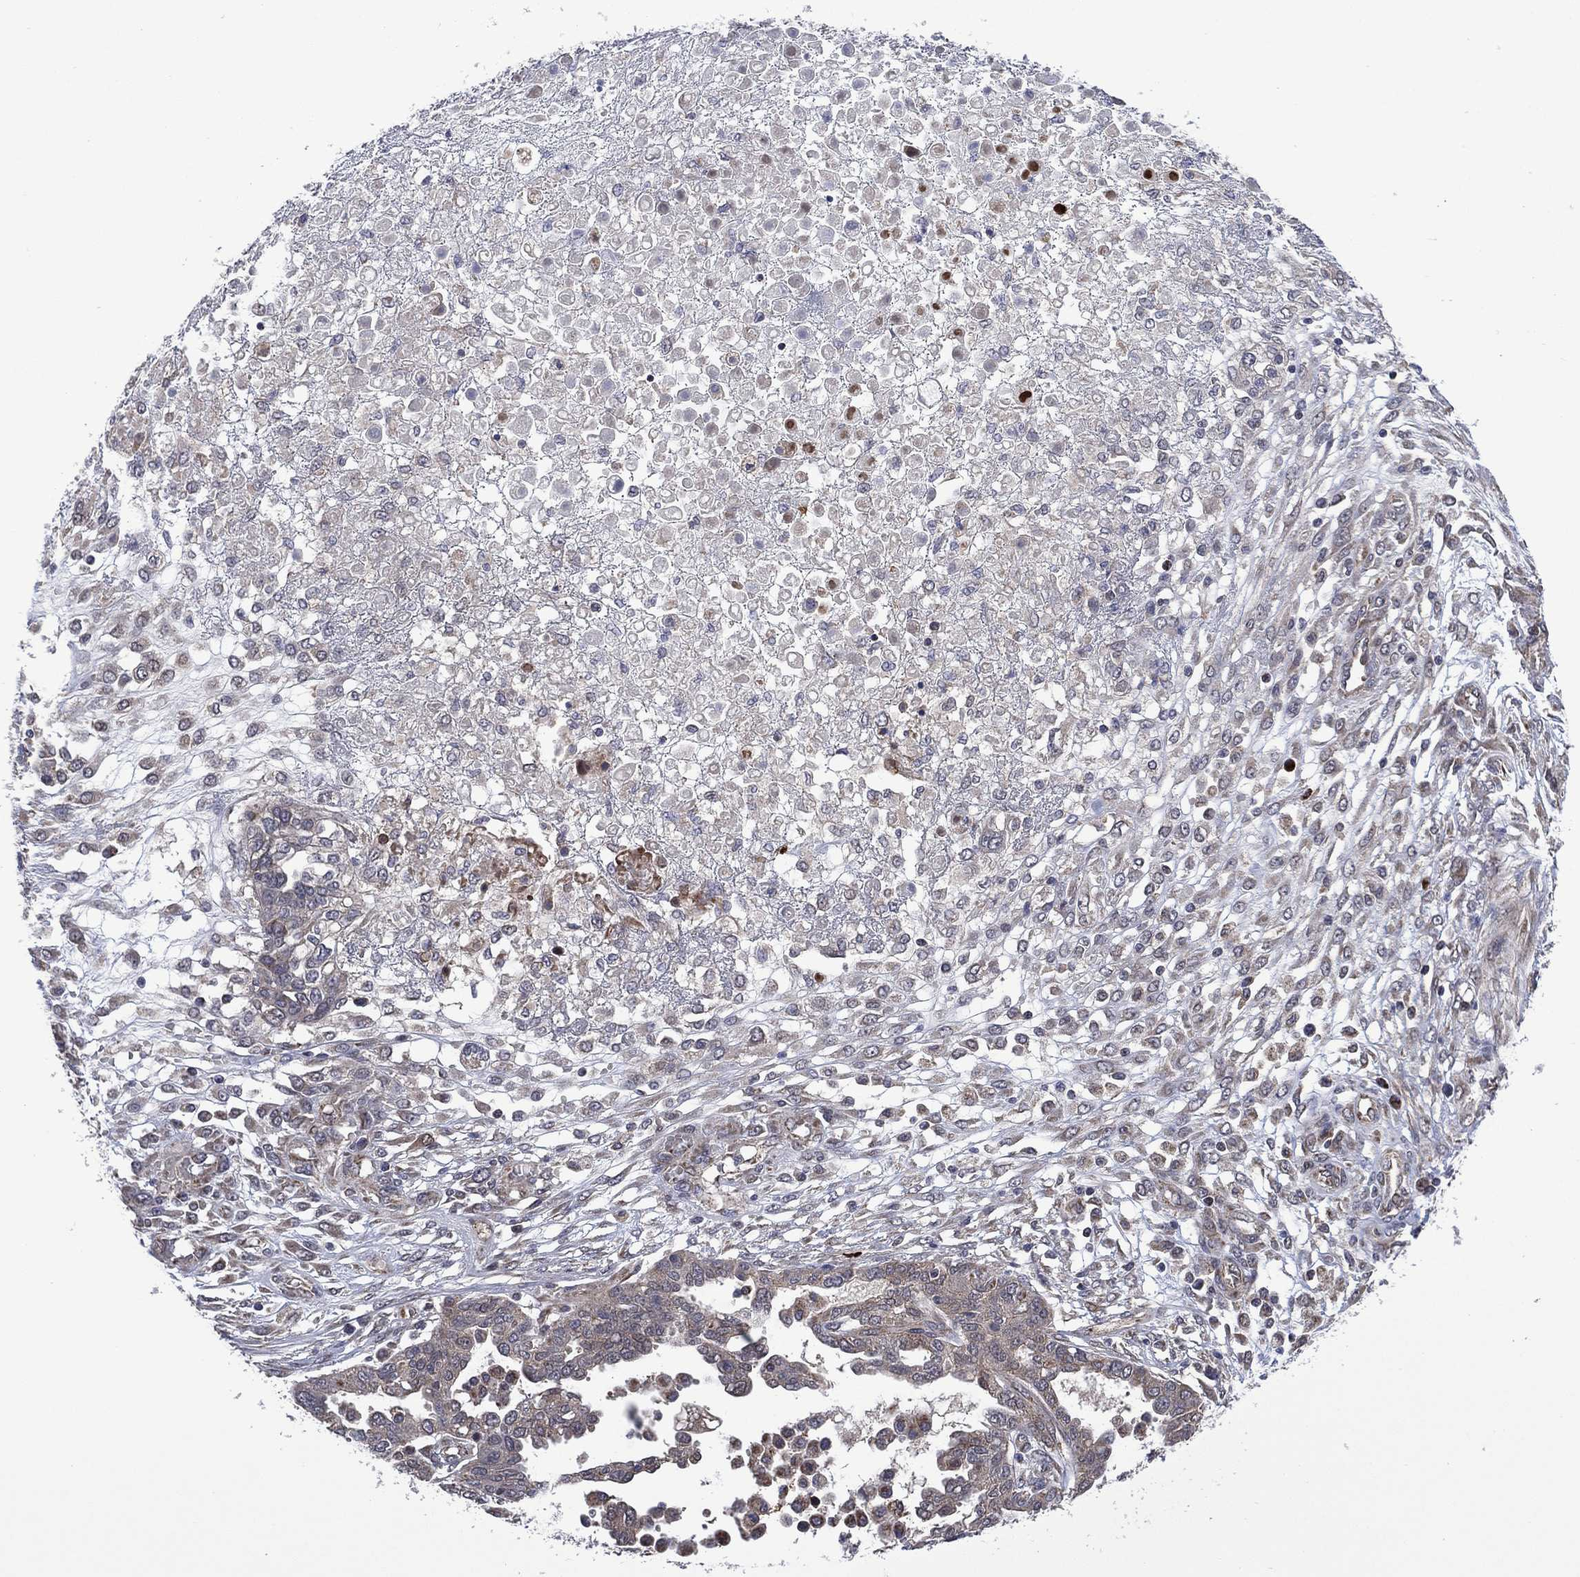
{"staining": {"intensity": "weak", "quantity": "<25%", "location": "cytoplasmic/membranous"}, "tissue": "ovarian cancer", "cell_type": "Tumor cells", "image_type": "cancer", "snomed": [{"axis": "morphology", "description": "Cystadenocarcinoma, serous, NOS"}, {"axis": "topography", "description": "Ovary"}], "caption": "A high-resolution image shows IHC staining of ovarian serous cystadenocarcinoma, which reveals no significant staining in tumor cells.", "gene": "HTD2", "patient": {"sex": "female", "age": 67}}